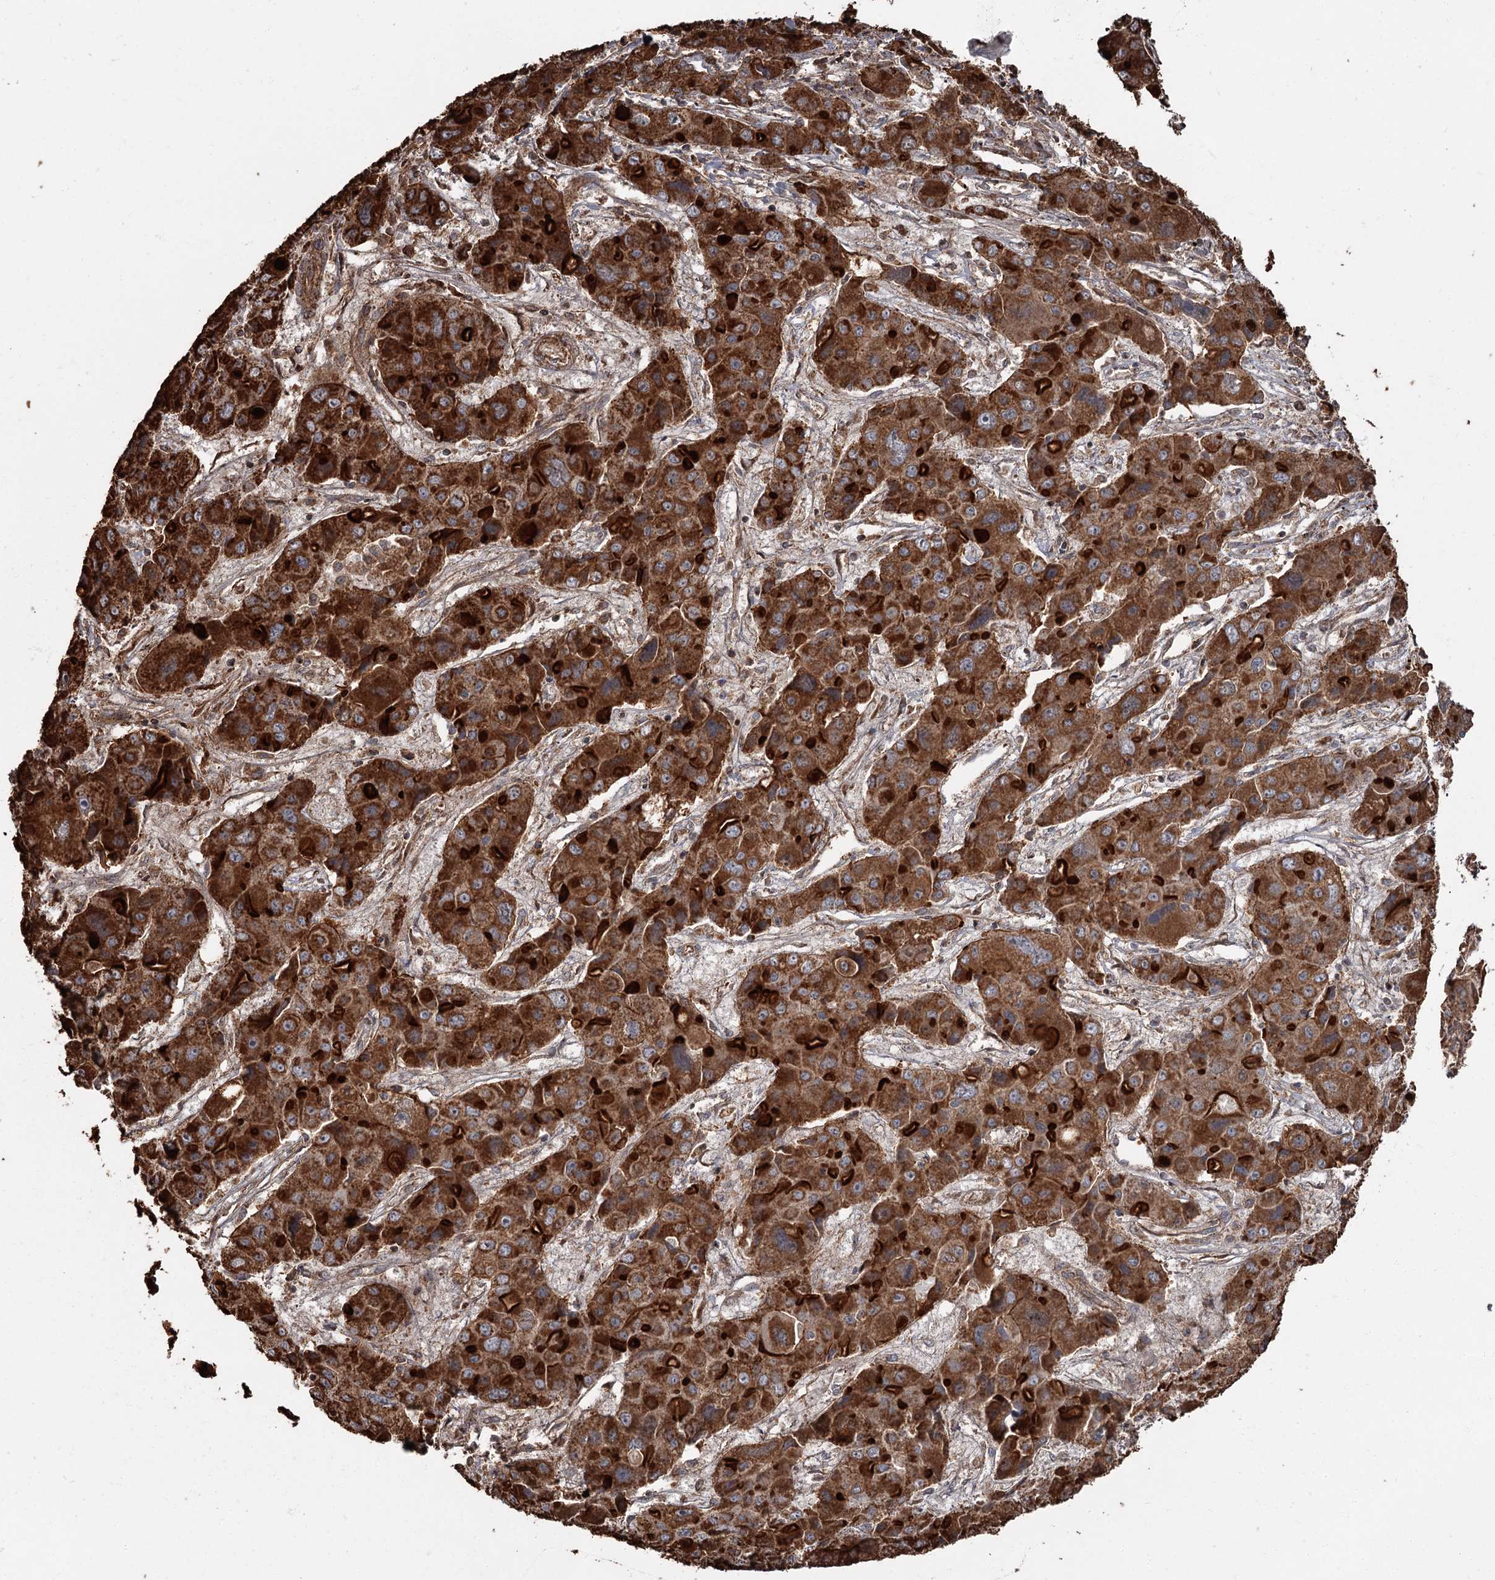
{"staining": {"intensity": "strong", "quantity": ">75%", "location": "cytoplasmic/membranous"}, "tissue": "liver cancer", "cell_type": "Tumor cells", "image_type": "cancer", "snomed": [{"axis": "morphology", "description": "Cholangiocarcinoma"}, {"axis": "topography", "description": "Liver"}], "caption": "The image shows staining of liver cancer (cholangiocarcinoma), revealing strong cytoplasmic/membranous protein expression (brown color) within tumor cells.", "gene": "THAP9", "patient": {"sex": "male", "age": 67}}